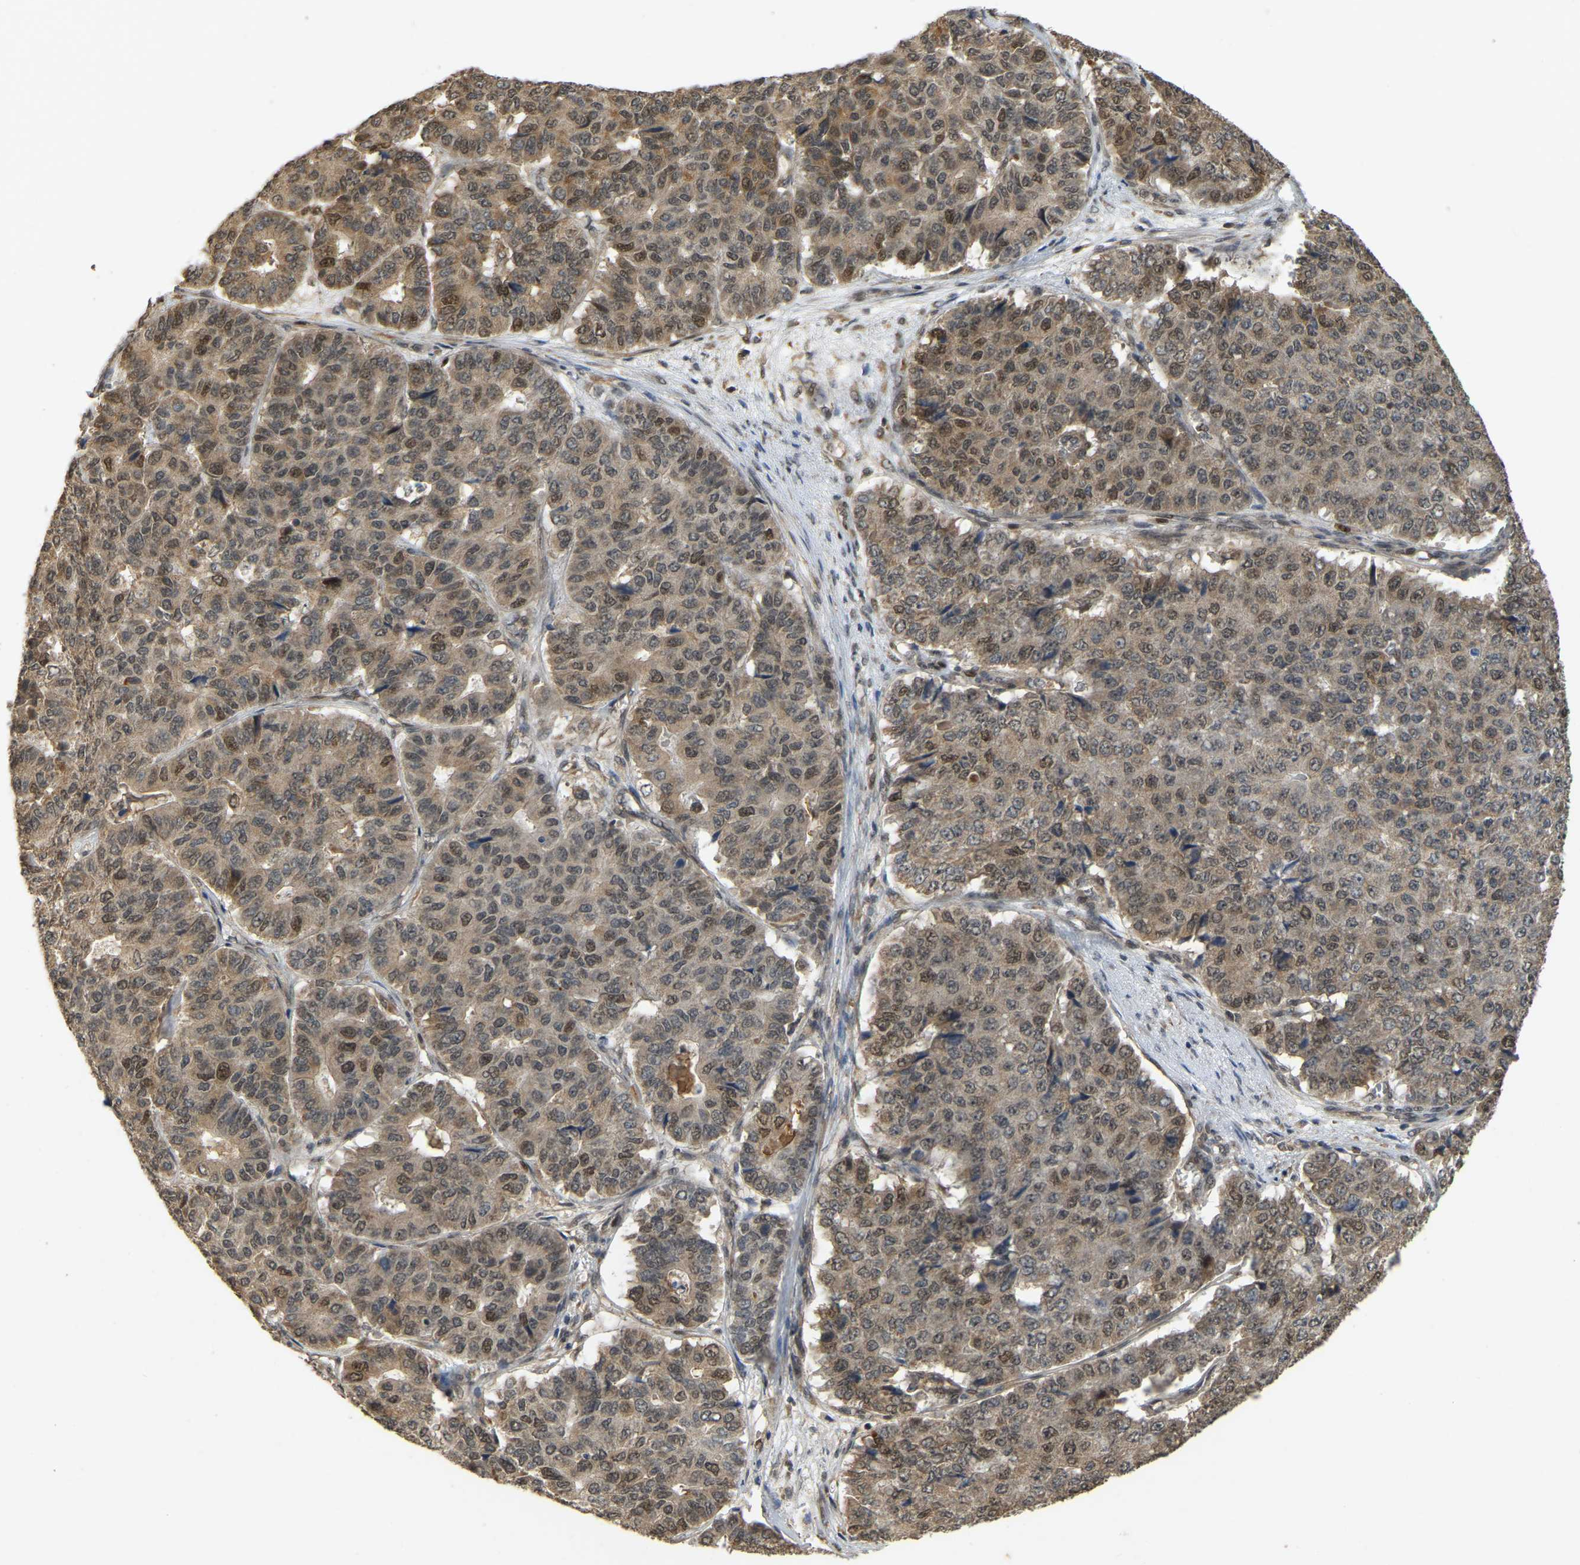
{"staining": {"intensity": "moderate", "quantity": ">75%", "location": "cytoplasmic/membranous,nuclear"}, "tissue": "pancreatic cancer", "cell_type": "Tumor cells", "image_type": "cancer", "snomed": [{"axis": "morphology", "description": "Adenocarcinoma, NOS"}, {"axis": "topography", "description": "Pancreas"}], "caption": "The immunohistochemical stain labels moderate cytoplasmic/membranous and nuclear positivity in tumor cells of pancreatic cancer tissue.", "gene": "BRF2", "patient": {"sex": "male", "age": 50}}